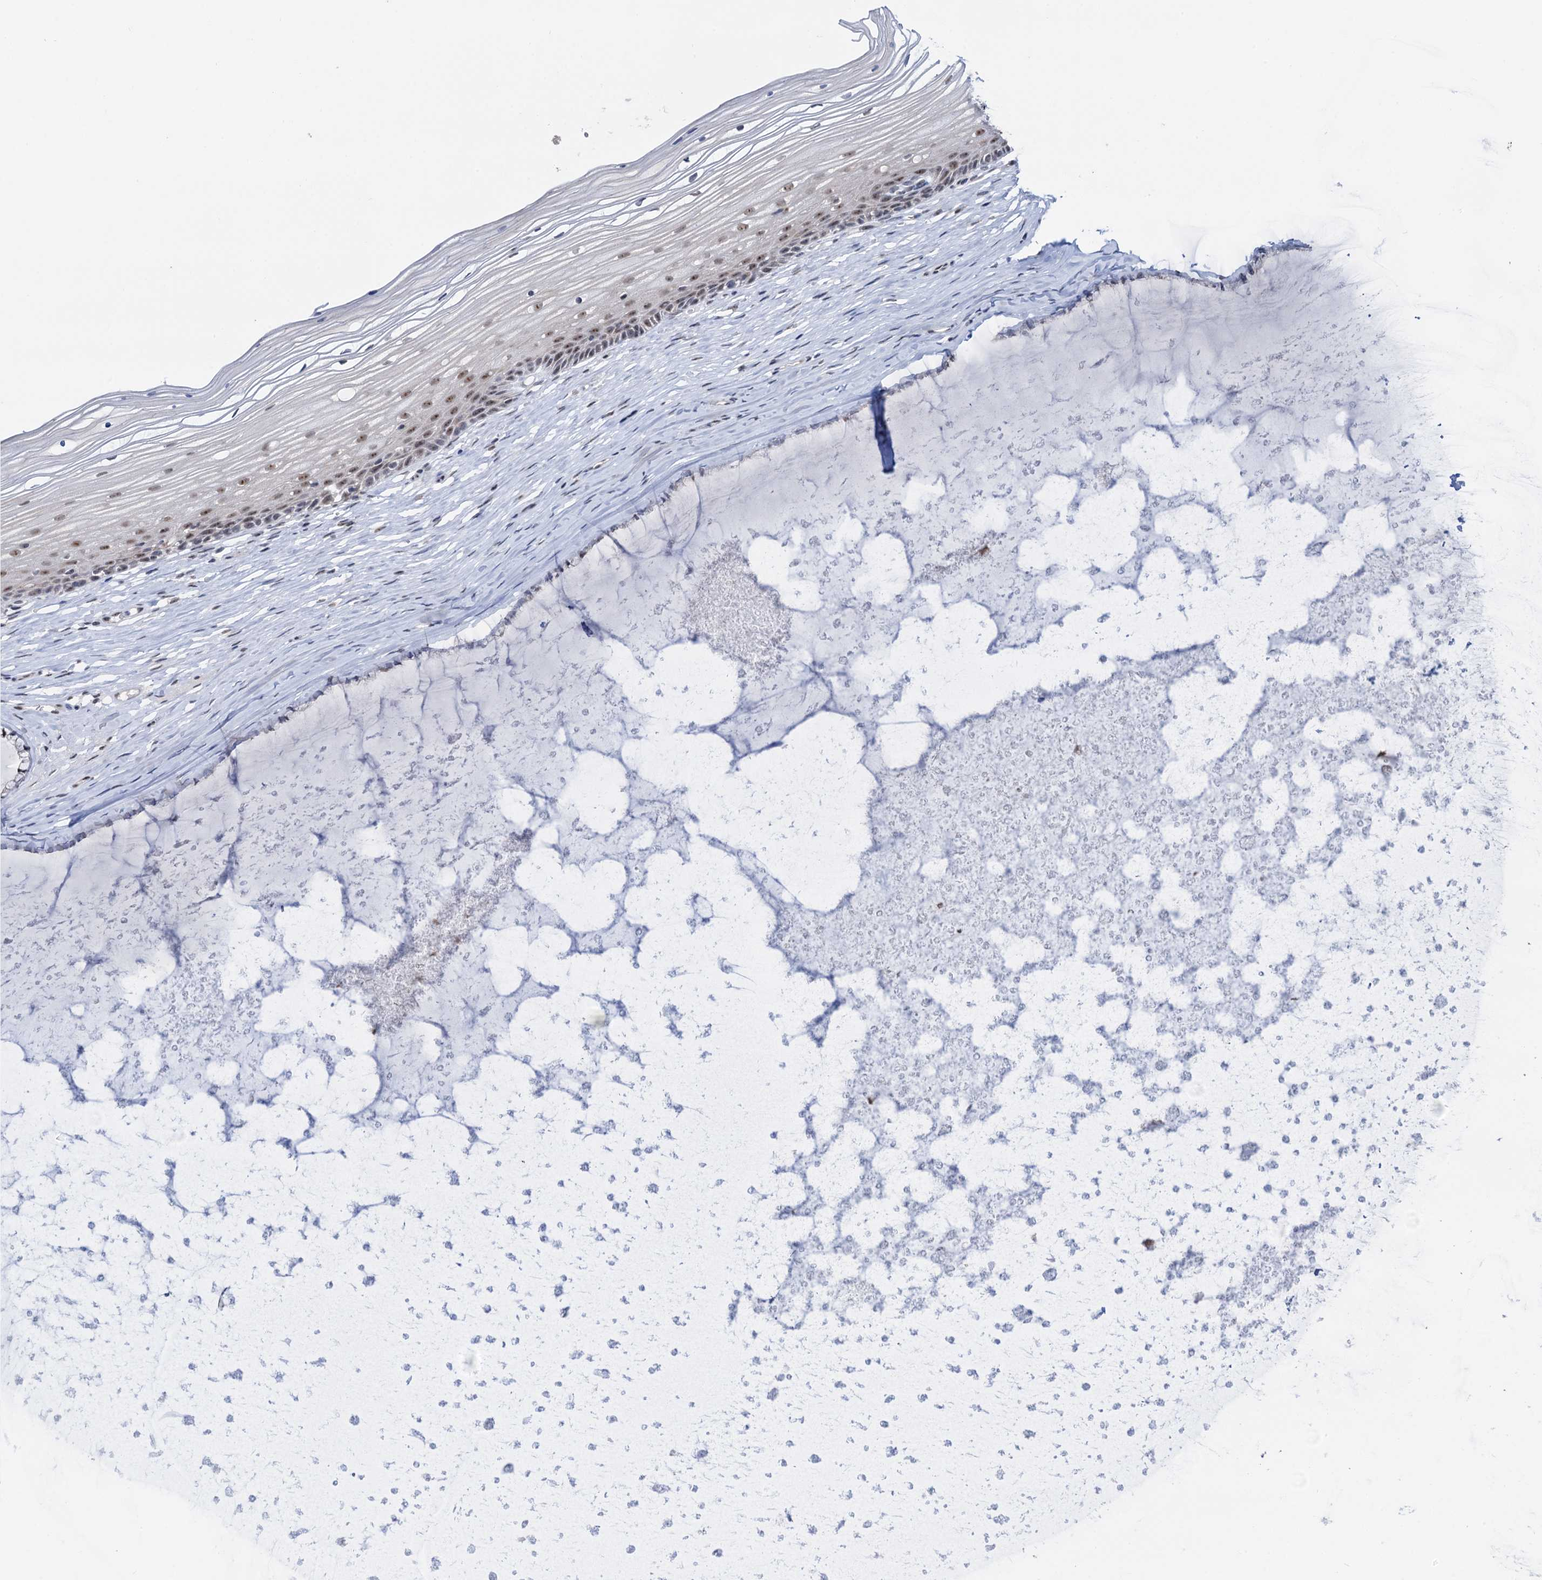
{"staining": {"intensity": "moderate", "quantity": ">75%", "location": "nuclear"}, "tissue": "vagina", "cell_type": "Squamous epithelial cells", "image_type": "normal", "snomed": [{"axis": "morphology", "description": "Normal tissue, NOS"}, {"axis": "topography", "description": "Vagina"}, {"axis": "topography", "description": "Cervix"}], "caption": "A brown stain highlights moderate nuclear positivity of a protein in squamous epithelial cells of normal vagina.", "gene": "NAT10", "patient": {"sex": "female", "age": 40}}